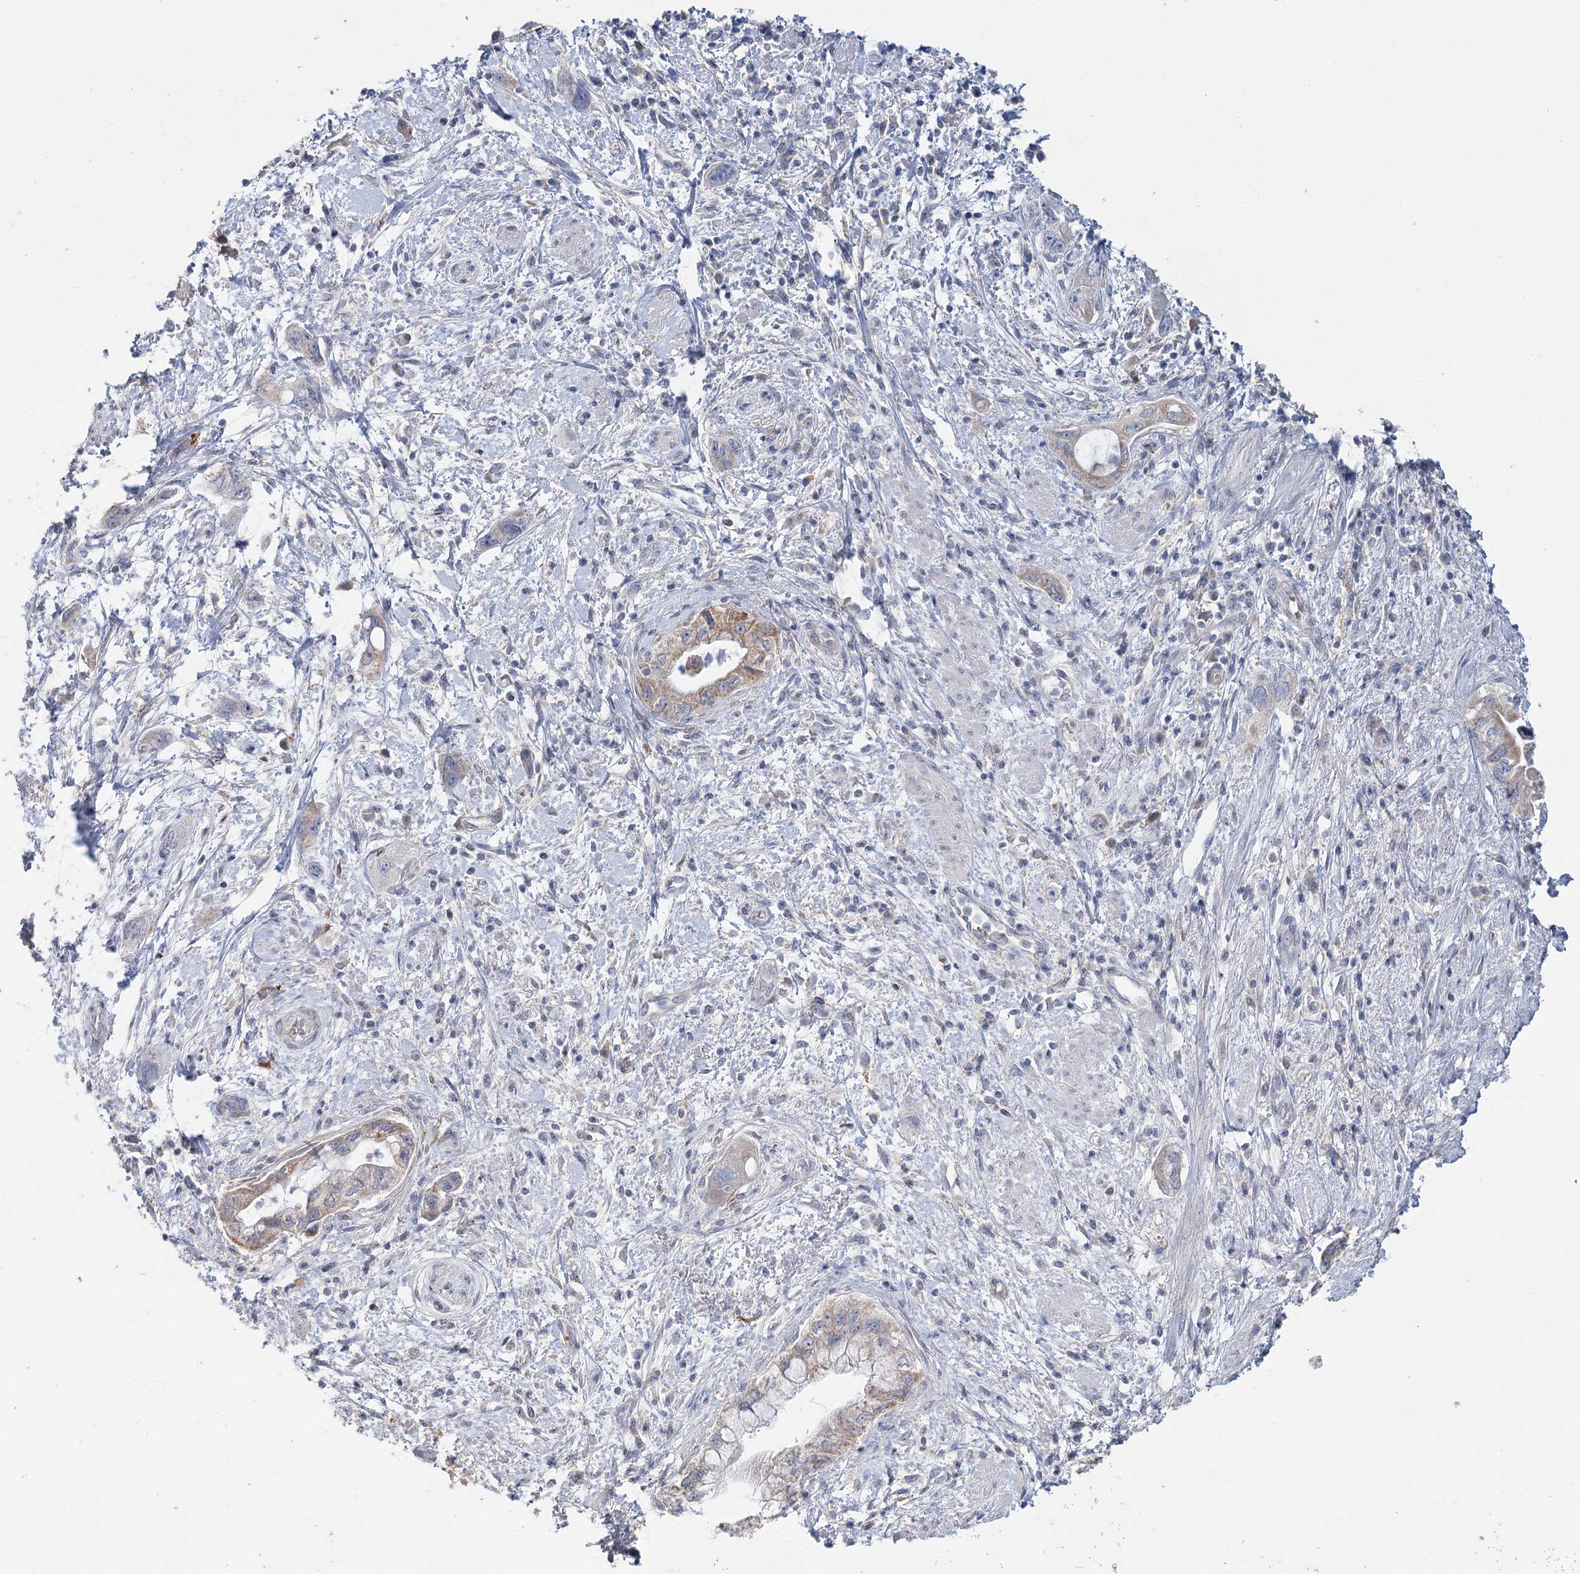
{"staining": {"intensity": "moderate", "quantity": "25%-75%", "location": "cytoplasmic/membranous"}, "tissue": "pancreatic cancer", "cell_type": "Tumor cells", "image_type": "cancer", "snomed": [{"axis": "morphology", "description": "Adenocarcinoma, NOS"}, {"axis": "topography", "description": "Pancreas"}], "caption": "An immunohistochemistry (IHC) micrograph of neoplastic tissue is shown. Protein staining in brown shows moderate cytoplasmic/membranous positivity in pancreatic cancer (adenocarcinoma) within tumor cells.", "gene": "ARHGAP44", "patient": {"sex": "female", "age": 73}}